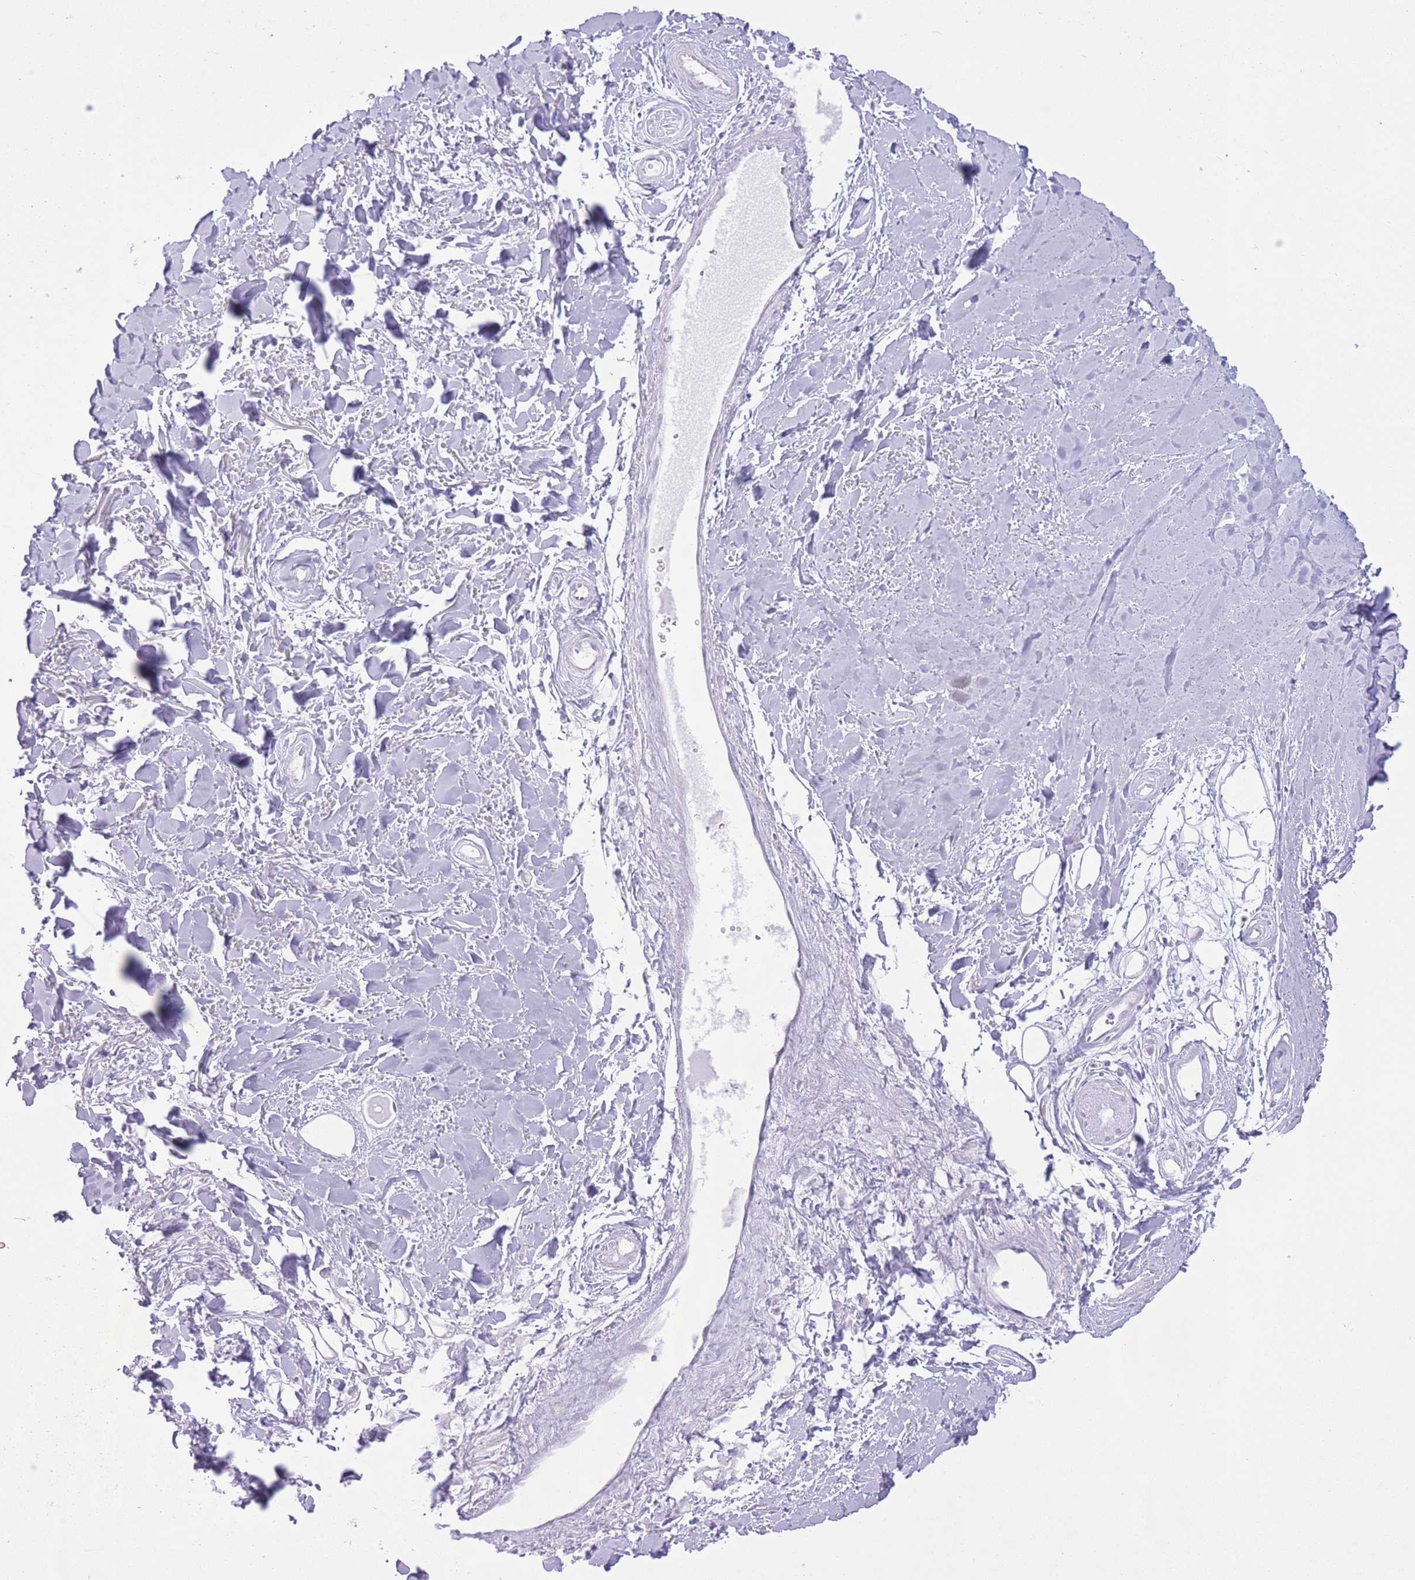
{"staining": {"intensity": "negative", "quantity": "none", "location": "none"}, "tissue": "adipose tissue", "cell_type": "Adipocytes", "image_type": "normal", "snomed": [{"axis": "morphology", "description": "Normal tissue, NOS"}, {"axis": "topography", "description": "Cartilage tissue"}], "caption": "Benign adipose tissue was stained to show a protein in brown. There is no significant expression in adipocytes.", "gene": "ZBED5", "patient": {"sex": "male", "age": 57}}